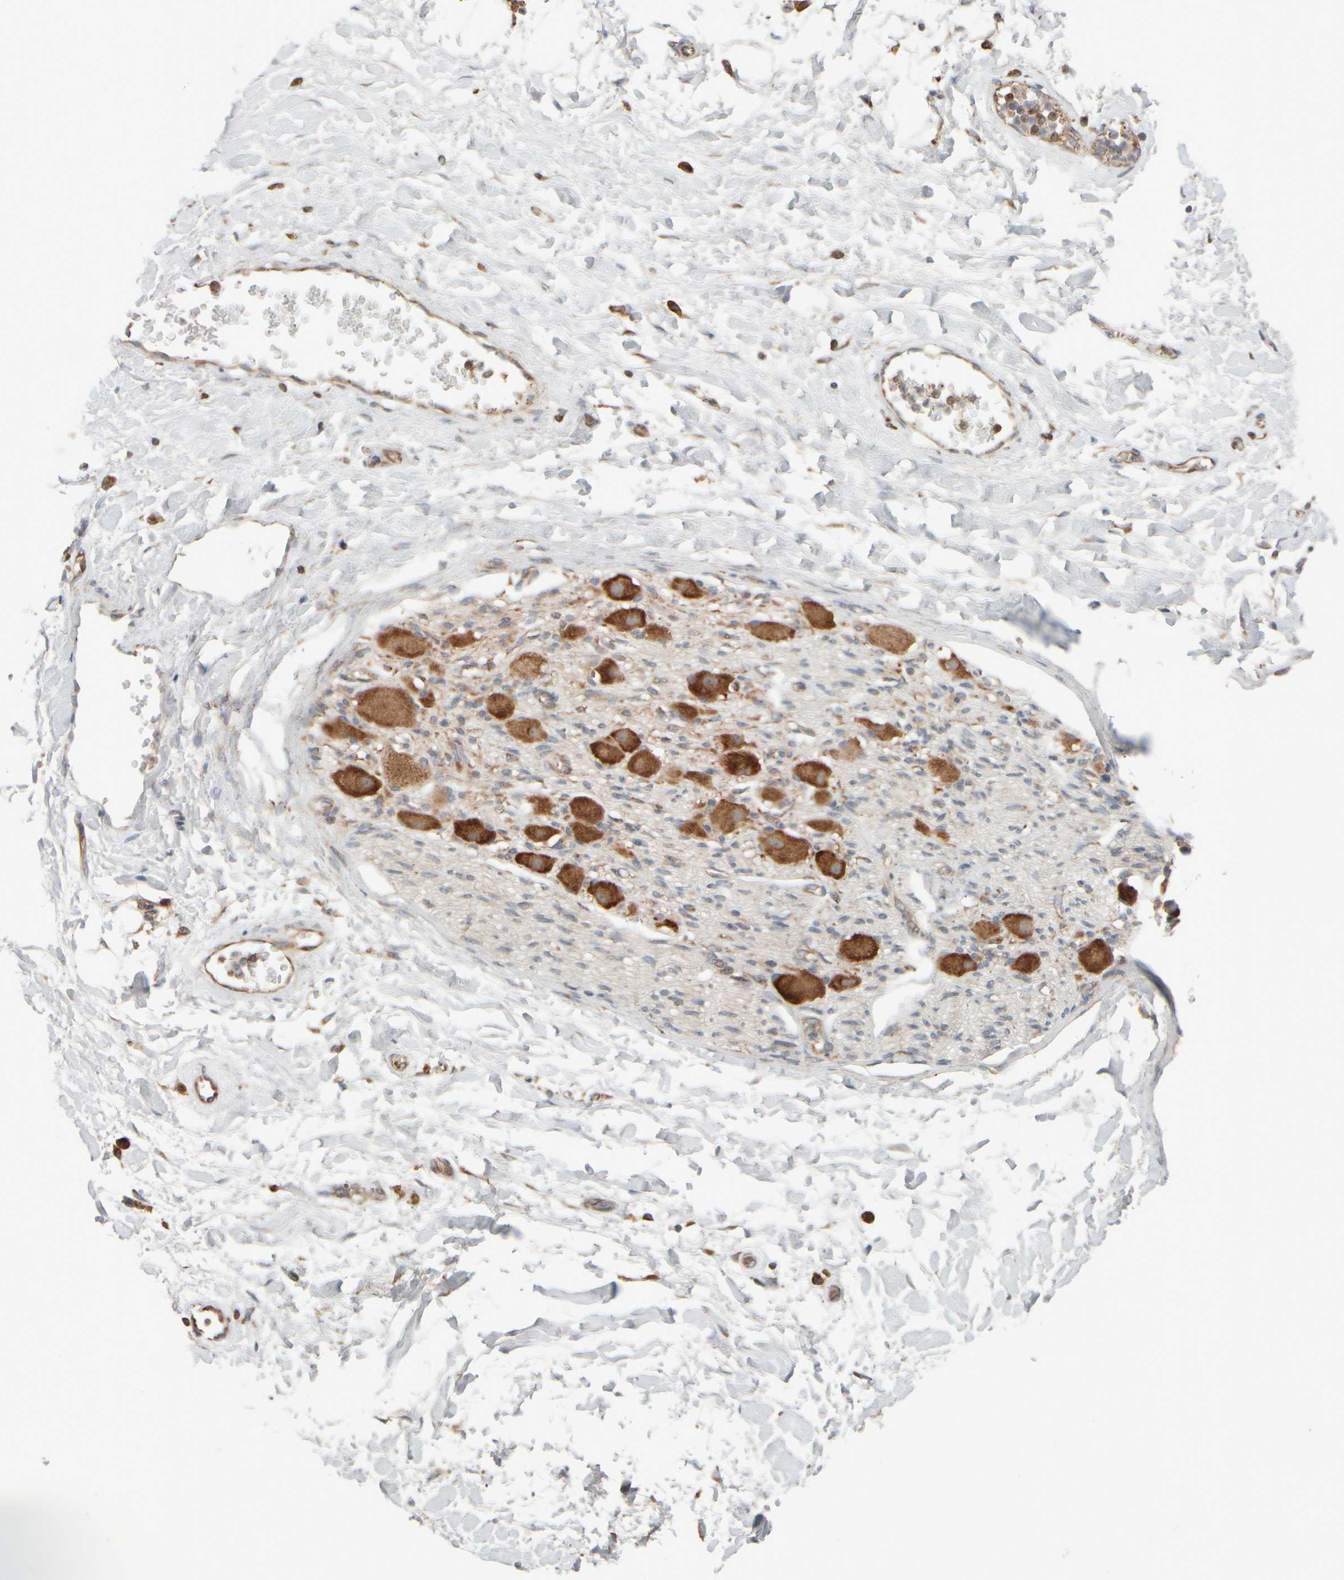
{"staining": {"intensity": "negative", "quantity": "none", "location": "none"}, "tissue": "adipose tissue", "cell_type": "Adipocytes", "image_type": "normal", "snomed": [{"axis": "morphology", "description": "Normal tissue, NOS"}, {"axis": "topography", "description": "Kidney"}, {"axis": "topography", "description": "Peripheral nerve tissue"}], "caption": "This photomicrograph is of benign adipose tissue stained with IHC to label a protein in brown with the nuclei are counter-stained blue. There is no positivity in adipocytes. (DAB IHC, high magnification).", "gene": "EIF2B3", "patient": {"sex": "male", "age": 7}}